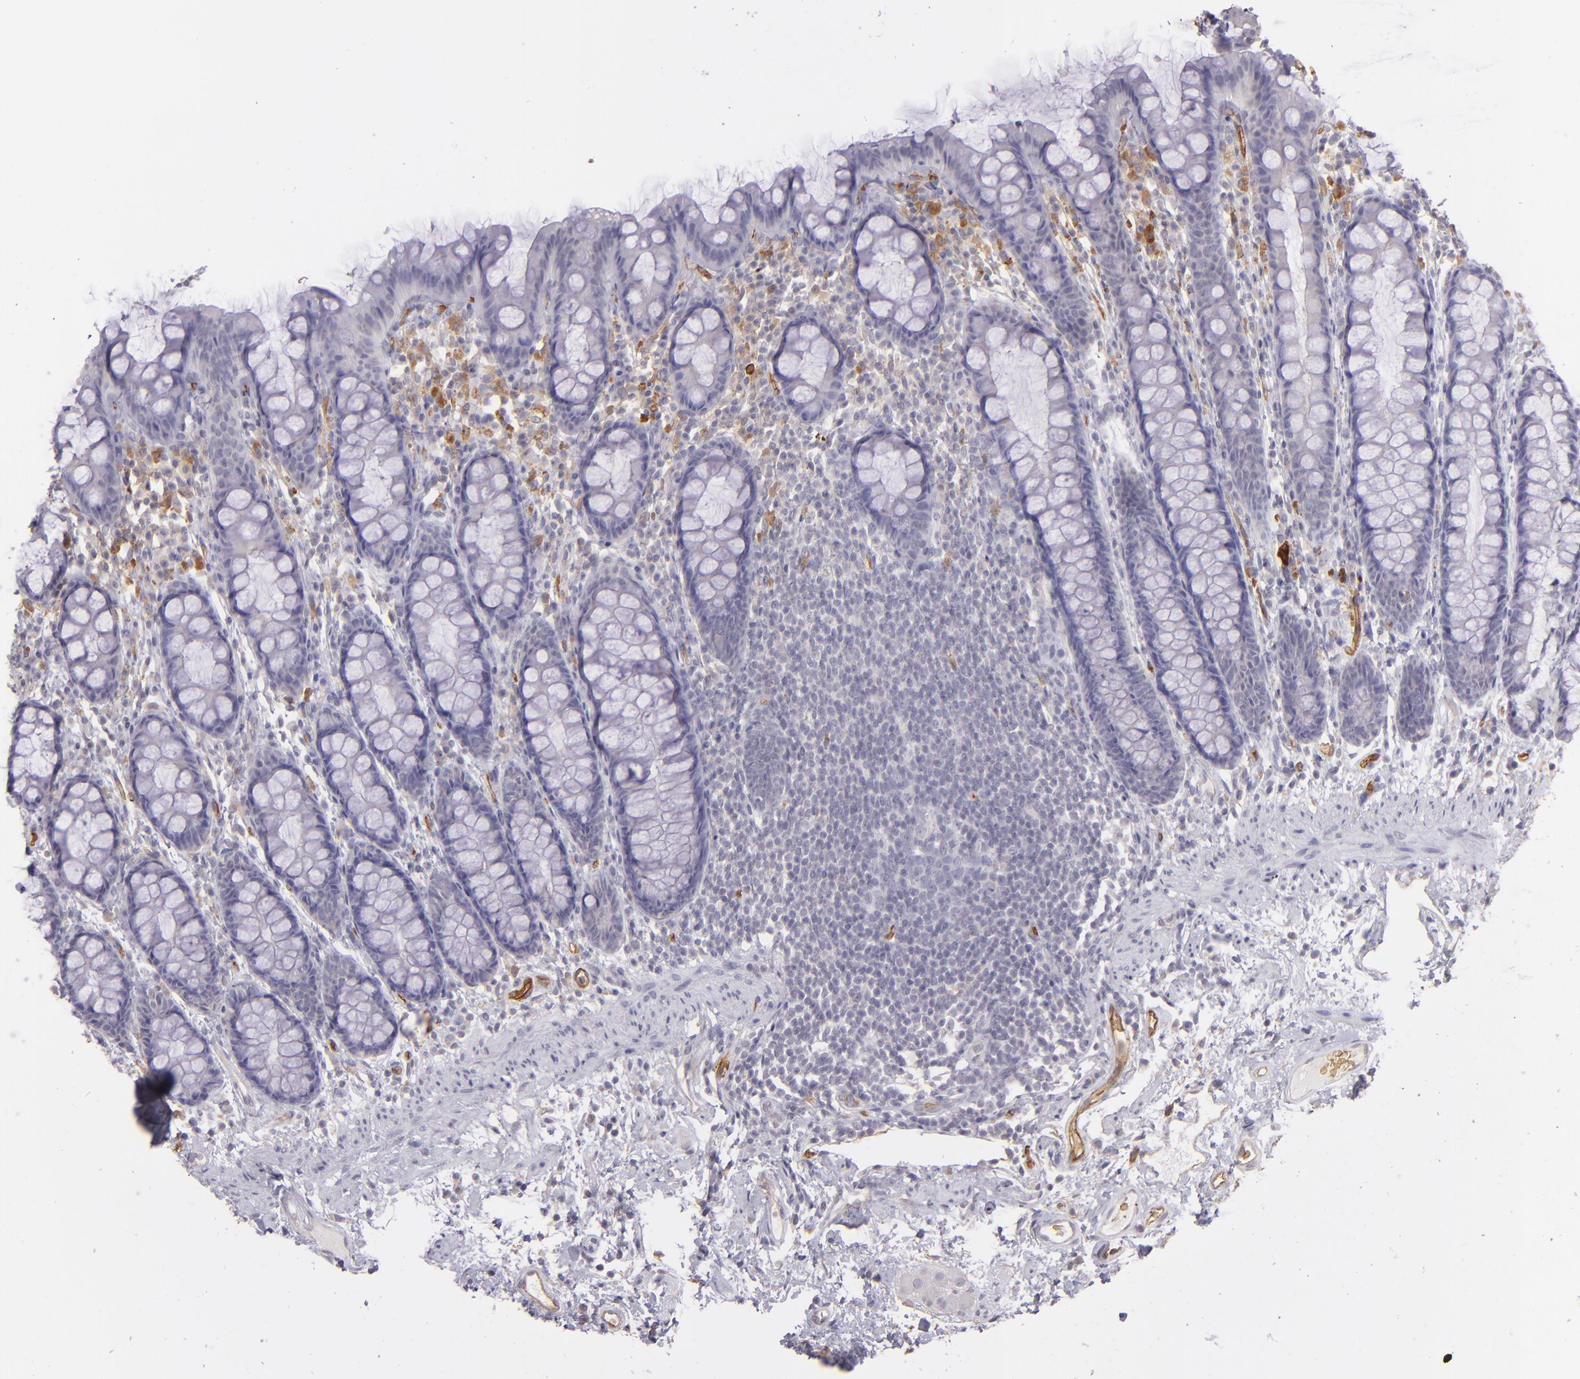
{"staining": {"intensity": "negative", "quantity": "none", "location": "none"}, "tissue": "rectum", "cell_type": "Glandular cells", "image_type": "normal", "snomed": [{"axis": "morphology", "description": "Normal tissue, NOS"}, {"axis": "topography", "description": "Rectum"}], "caption": "A histopathology image of rectum stained for a protein shows no brown staining in glandular cells. (DAB IHC visualized using brightfield microscopy, high magnification).", "gene": "ACE", "patient": {"sex": "male", "age": 92}}